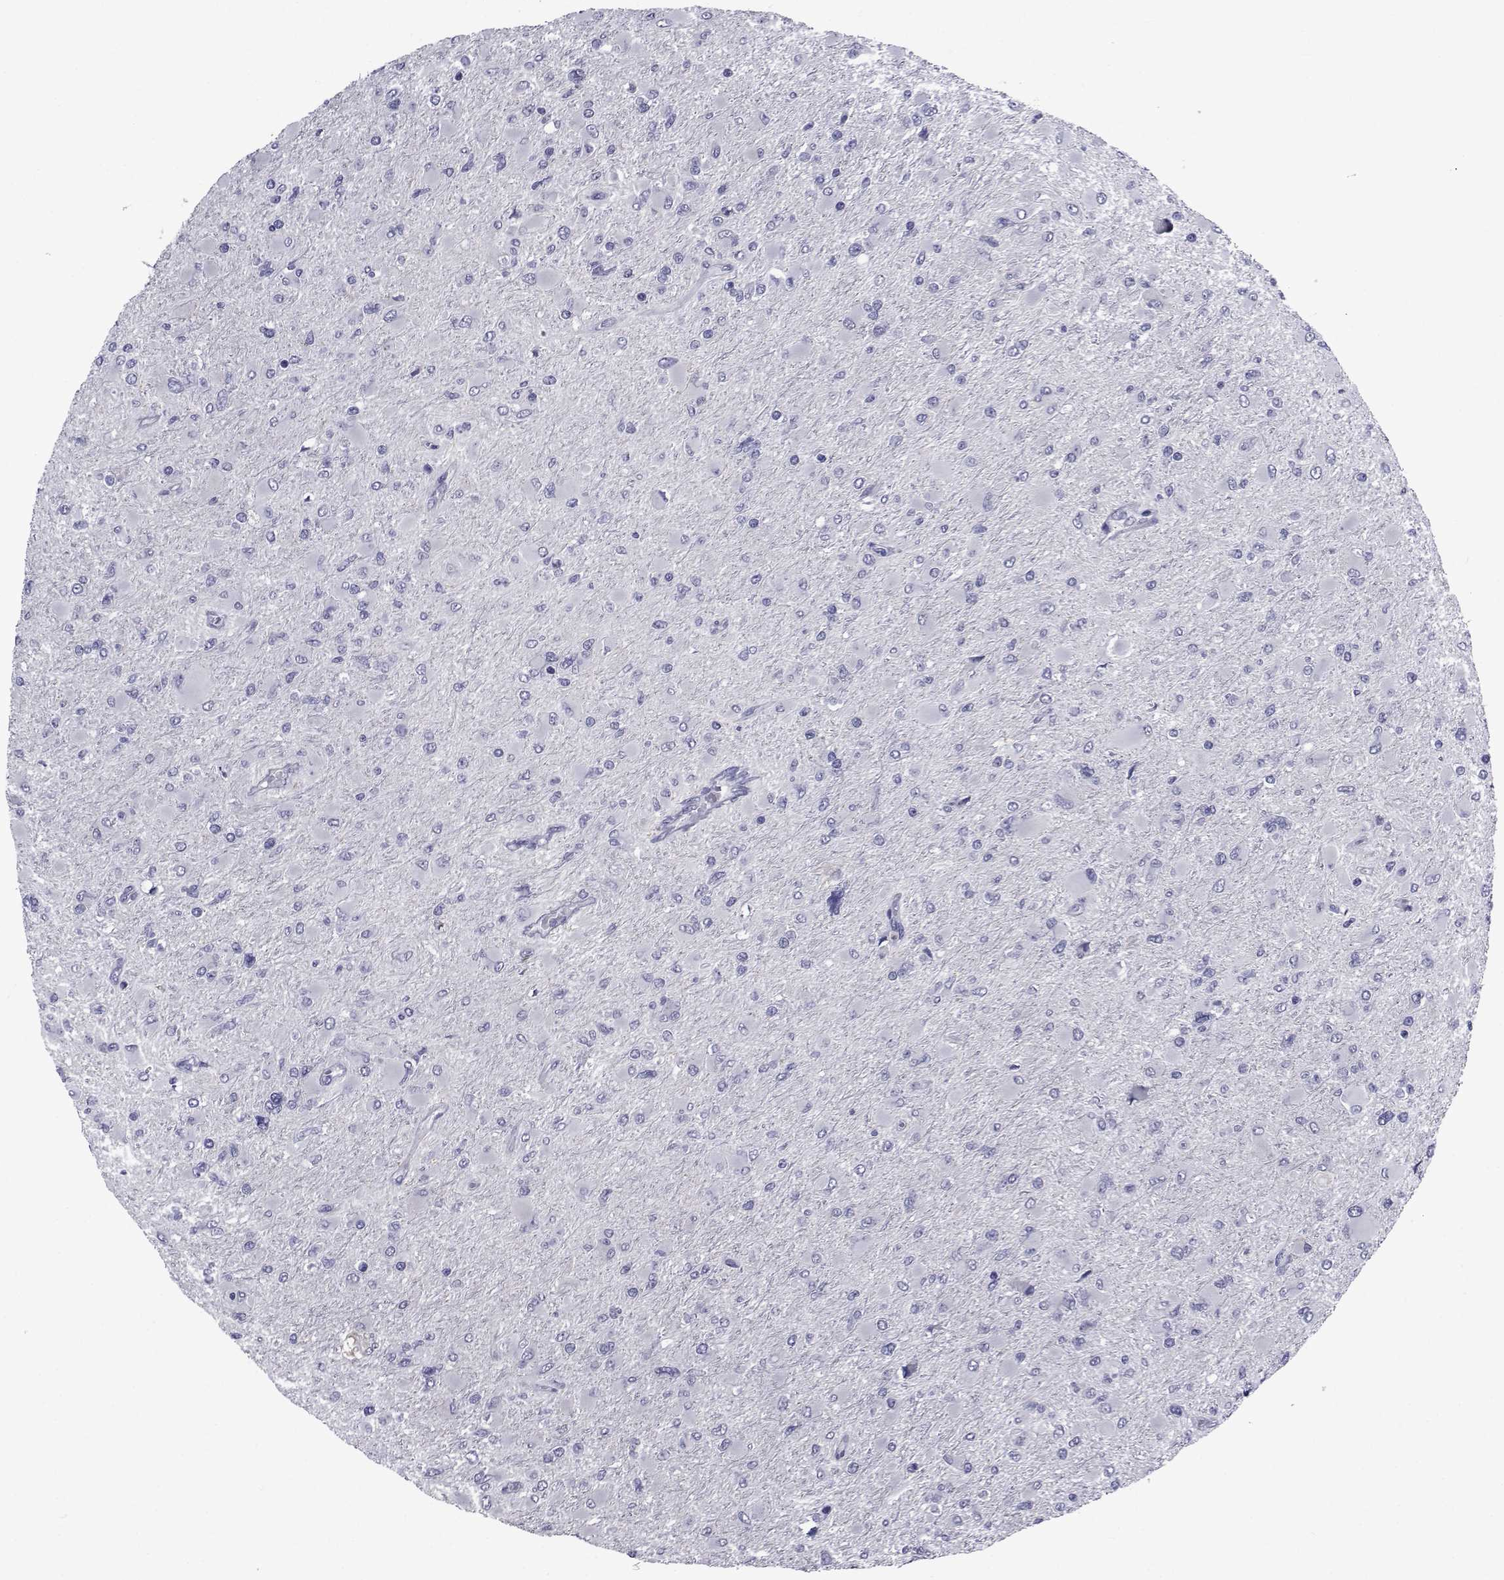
{"staining": {"intensity": "negative", "quantity": "none", "location": "none"}, "tissue": "glioma", "cell_type": "Tumor cells", "image_type": "cancer", "snomed": [{"axis": "morphology", "description": "Glioma, malignant, High grade"}, {"axis": "topography", "description": "Cerebral cortex"}], "caption": "Tumor cells are negative for protein expression in human glioma.", "gene": "SEMA5B", "patient": {"sex": "female", "age": 36}}